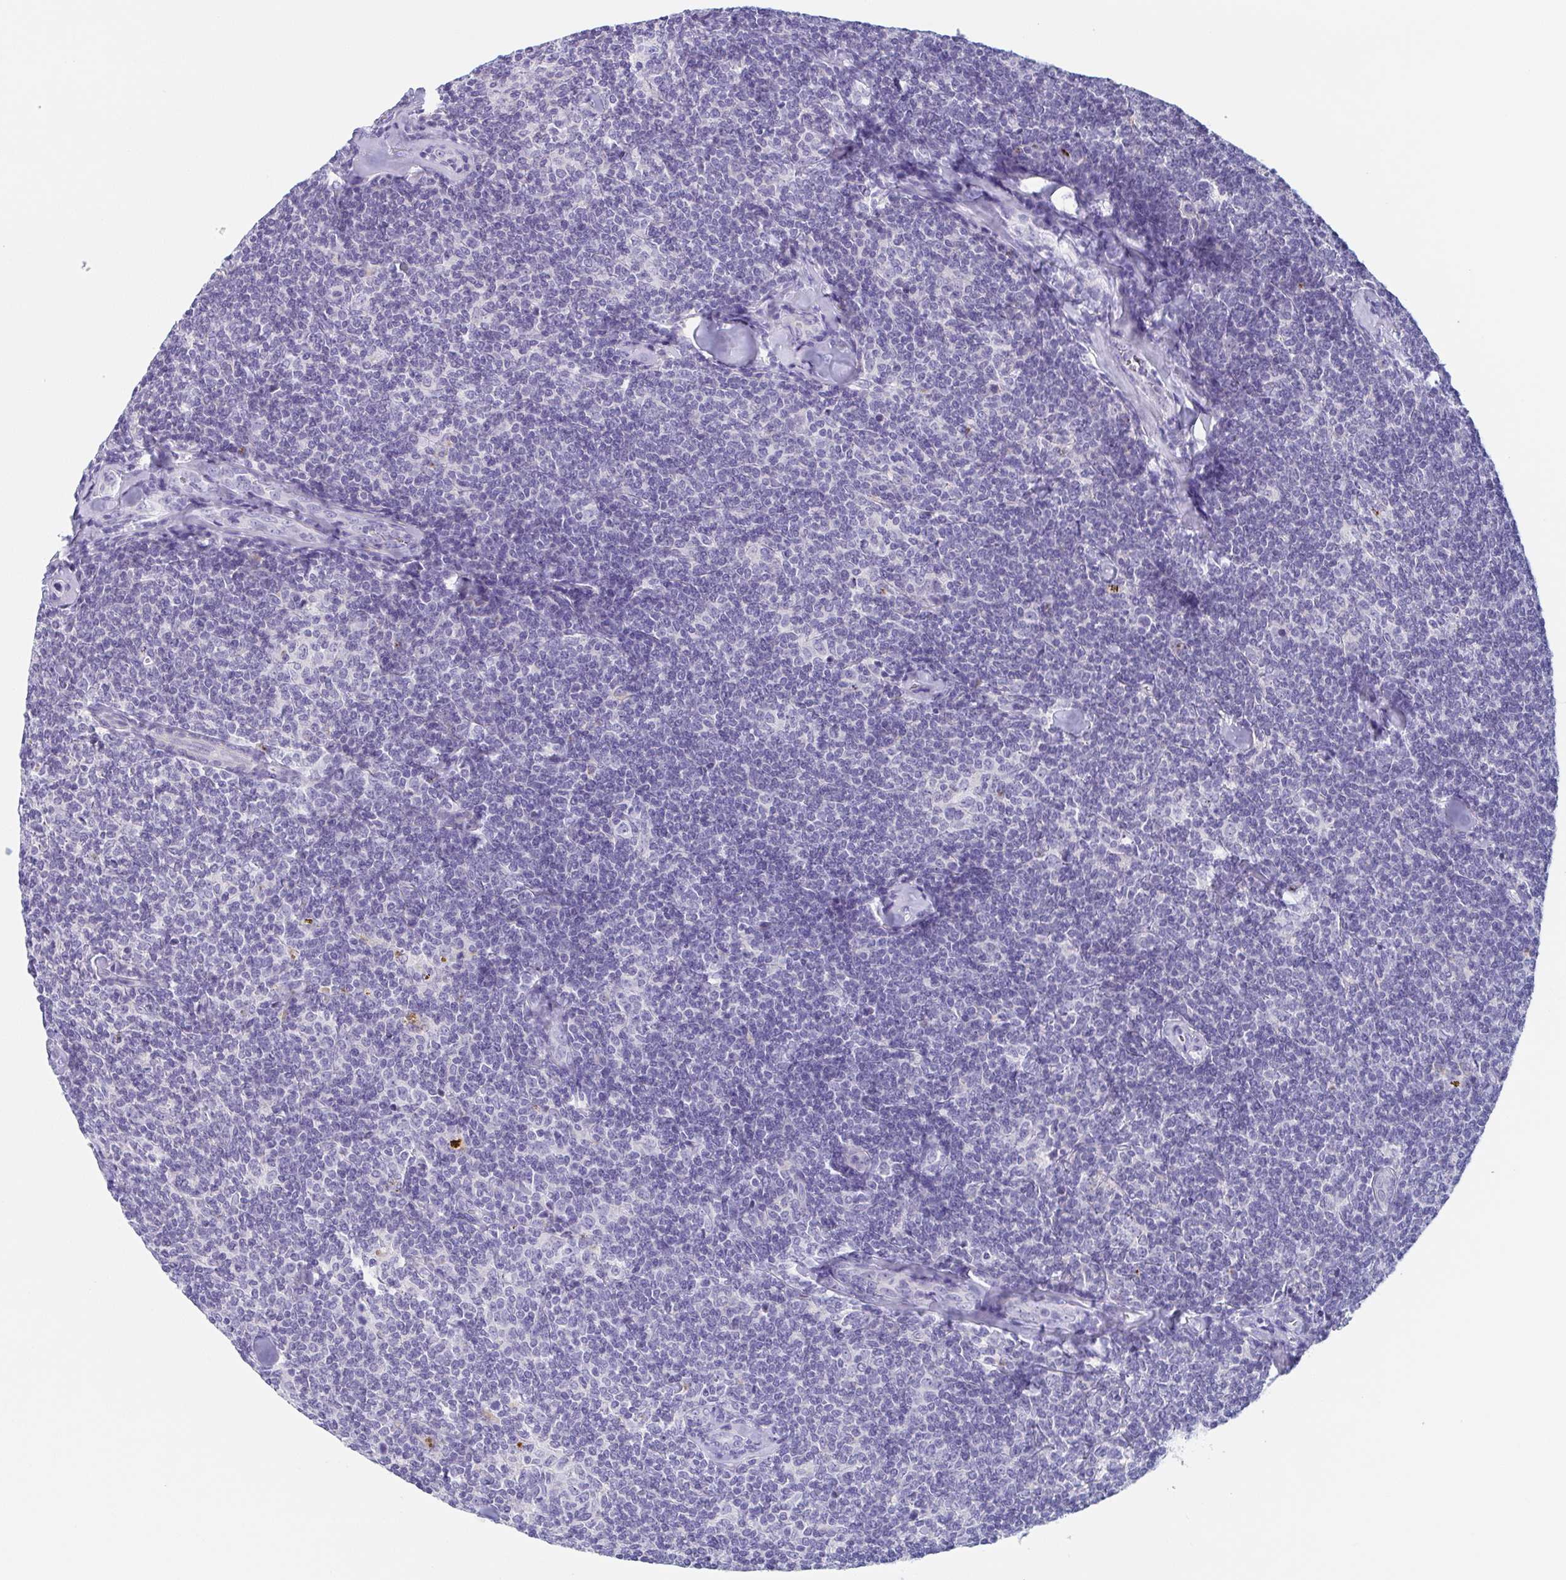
{"staining": {"intensity": "negative", "quantity": "none", "location": "none"}, "tissue": "lymphoma", "cell_type": "Tumor cells", "image_type": "cancer", "snomed": [{"axis": "morphology", "description": "Malignant lymphoma, non-Hodgkin's type, Low grade"}, {"axis": "topography", "description": "Lymph node"}], "caption": "Tumor cells show no significant protein staining in malignant lymphoma, non-Hodgkin's type (low-grade).", "gene": "TAGLN3", "patient": {"sex": "female", "age": 56}}